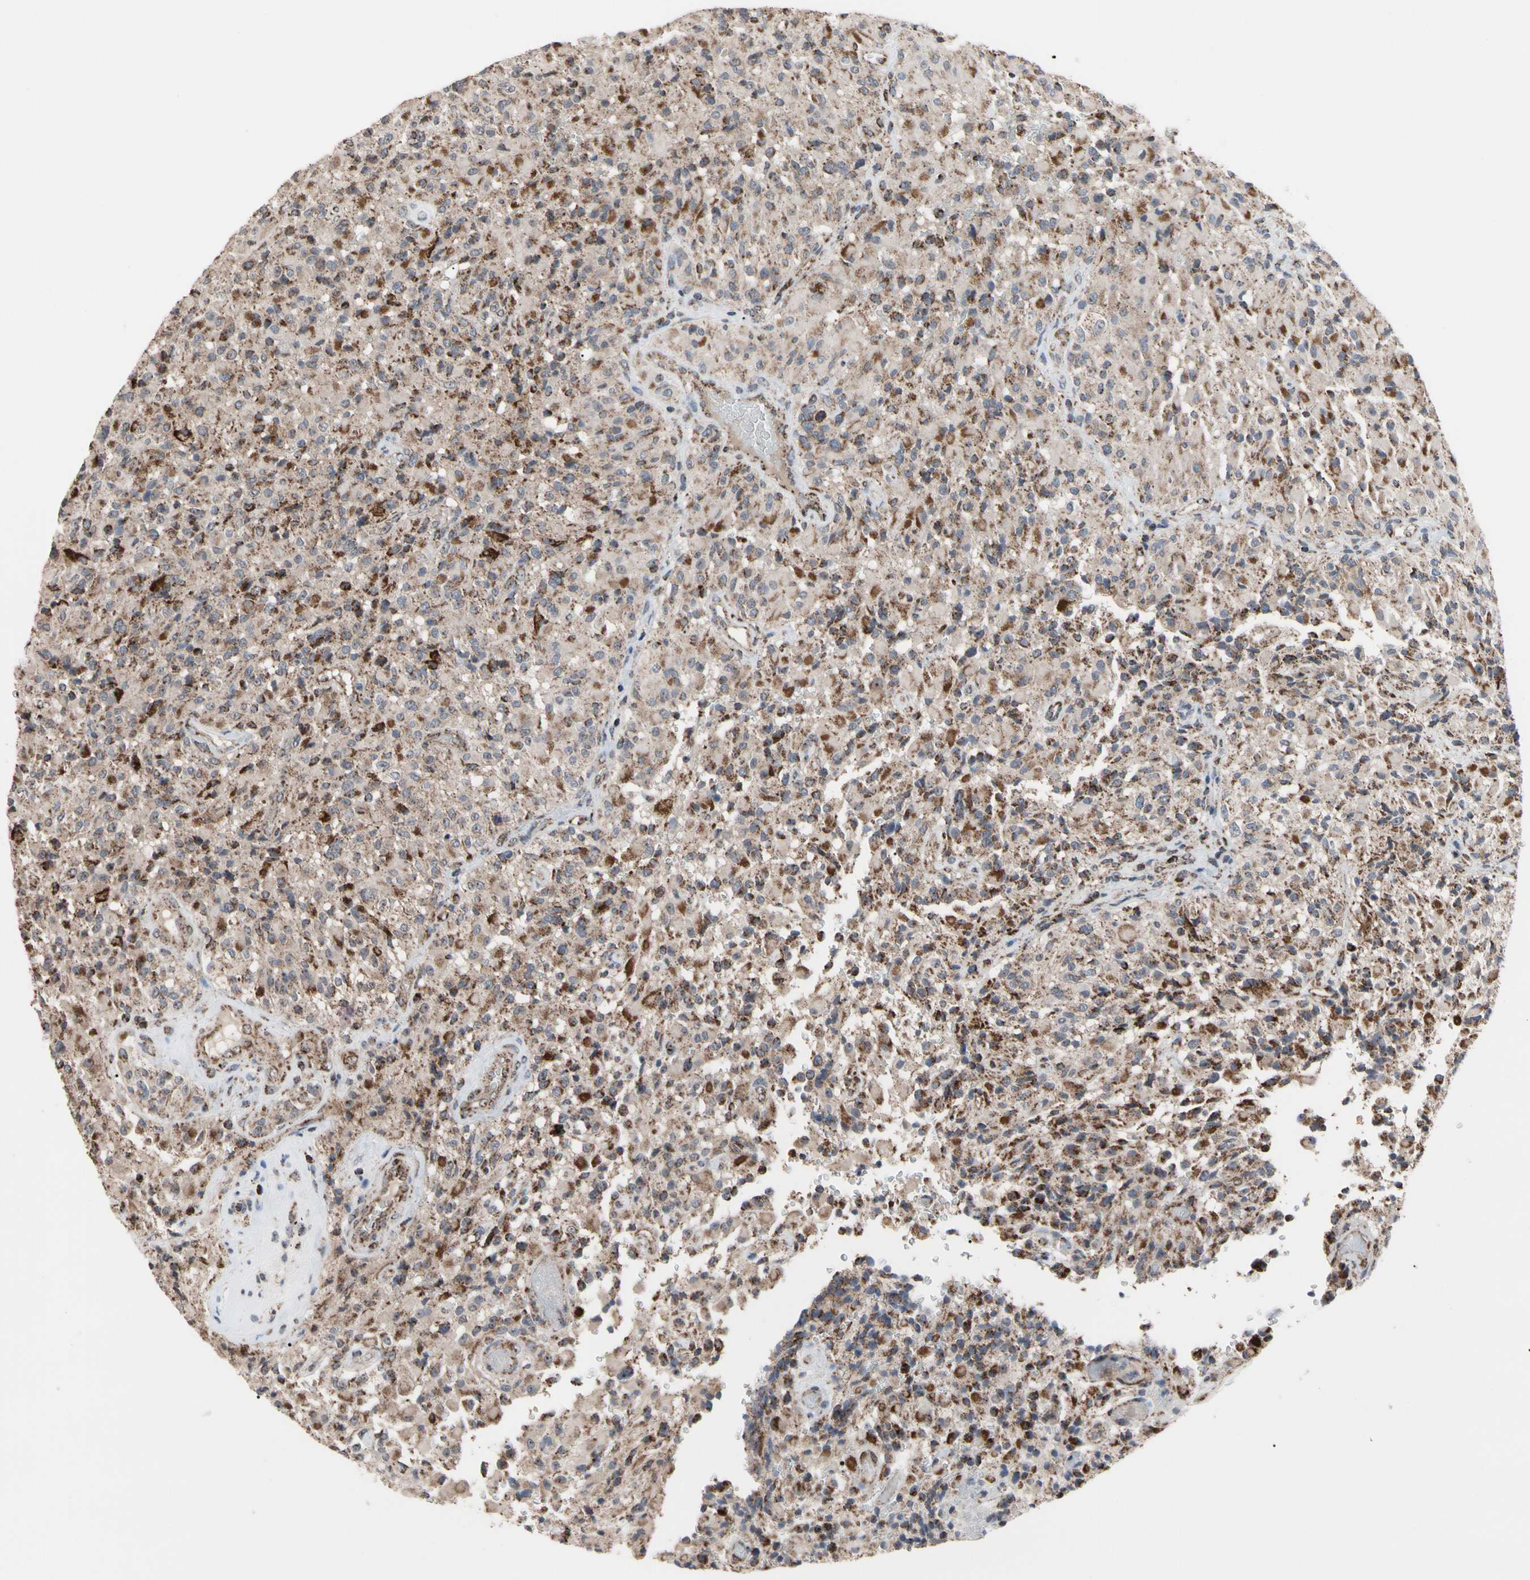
{"staining": {"intensity": "moderate", "quantity": ">75%", "location": "cytoplasmic/membranous"}, "tissue": "glioma", "cell_type": "Tumor cells", "image_type": "cancer", "snomed": [{"axis": "morphology", "description": "Glioma, malignant, High grade"}, {"axis": "topography", "description": "Brain"}], "caption": "This micrograph exhibits immunohistochemistry staining of human glioma, with medium moderate cytoplasmic/membranous positivity in approximately >75% of tumor cells.", "gene": "FAM110B", "patient": {"sex": "male", "age": 71}}